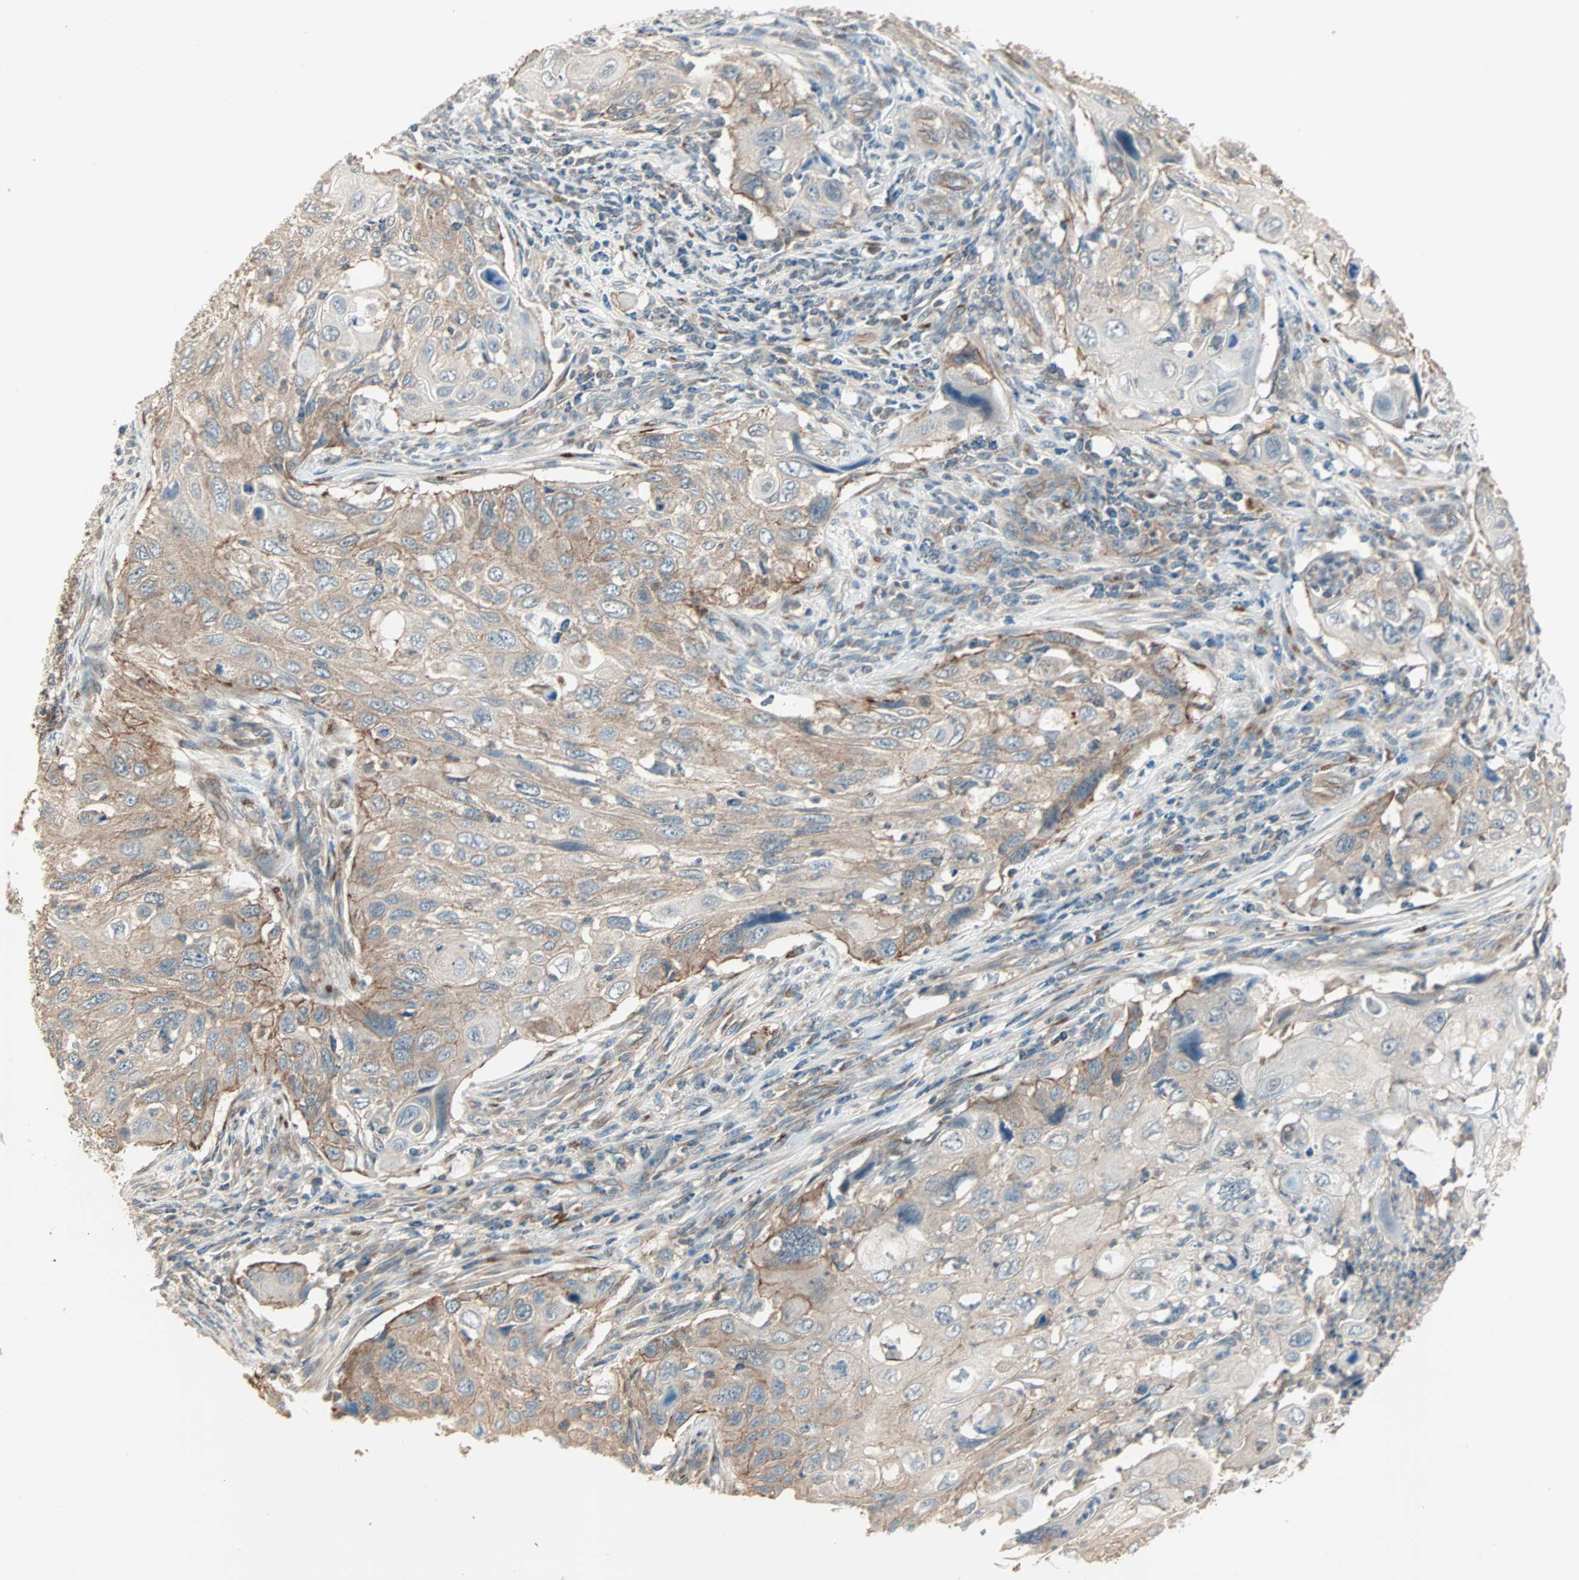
{"staining": {"intensity": "weak", "quantity": "25%-75%", "location": "cytoplasmic/membranous"}, "tissue": "cervical cancer", "cell_type": "Tumor cells", "image_type": "cancer", "snomed": [{"axis": "morphology", "description": "Squamous cell carcinoma, NOS"}, {"axis": "topography", "description": "Cervix"}], "caption": "Protein staining displays weak cytoplasmic/membranous positivity in approximately 25%-75% of tumor cells in cervical cancer.", "gene": "MAP3K21", "patient": {"sex": "female", "age": 70}}